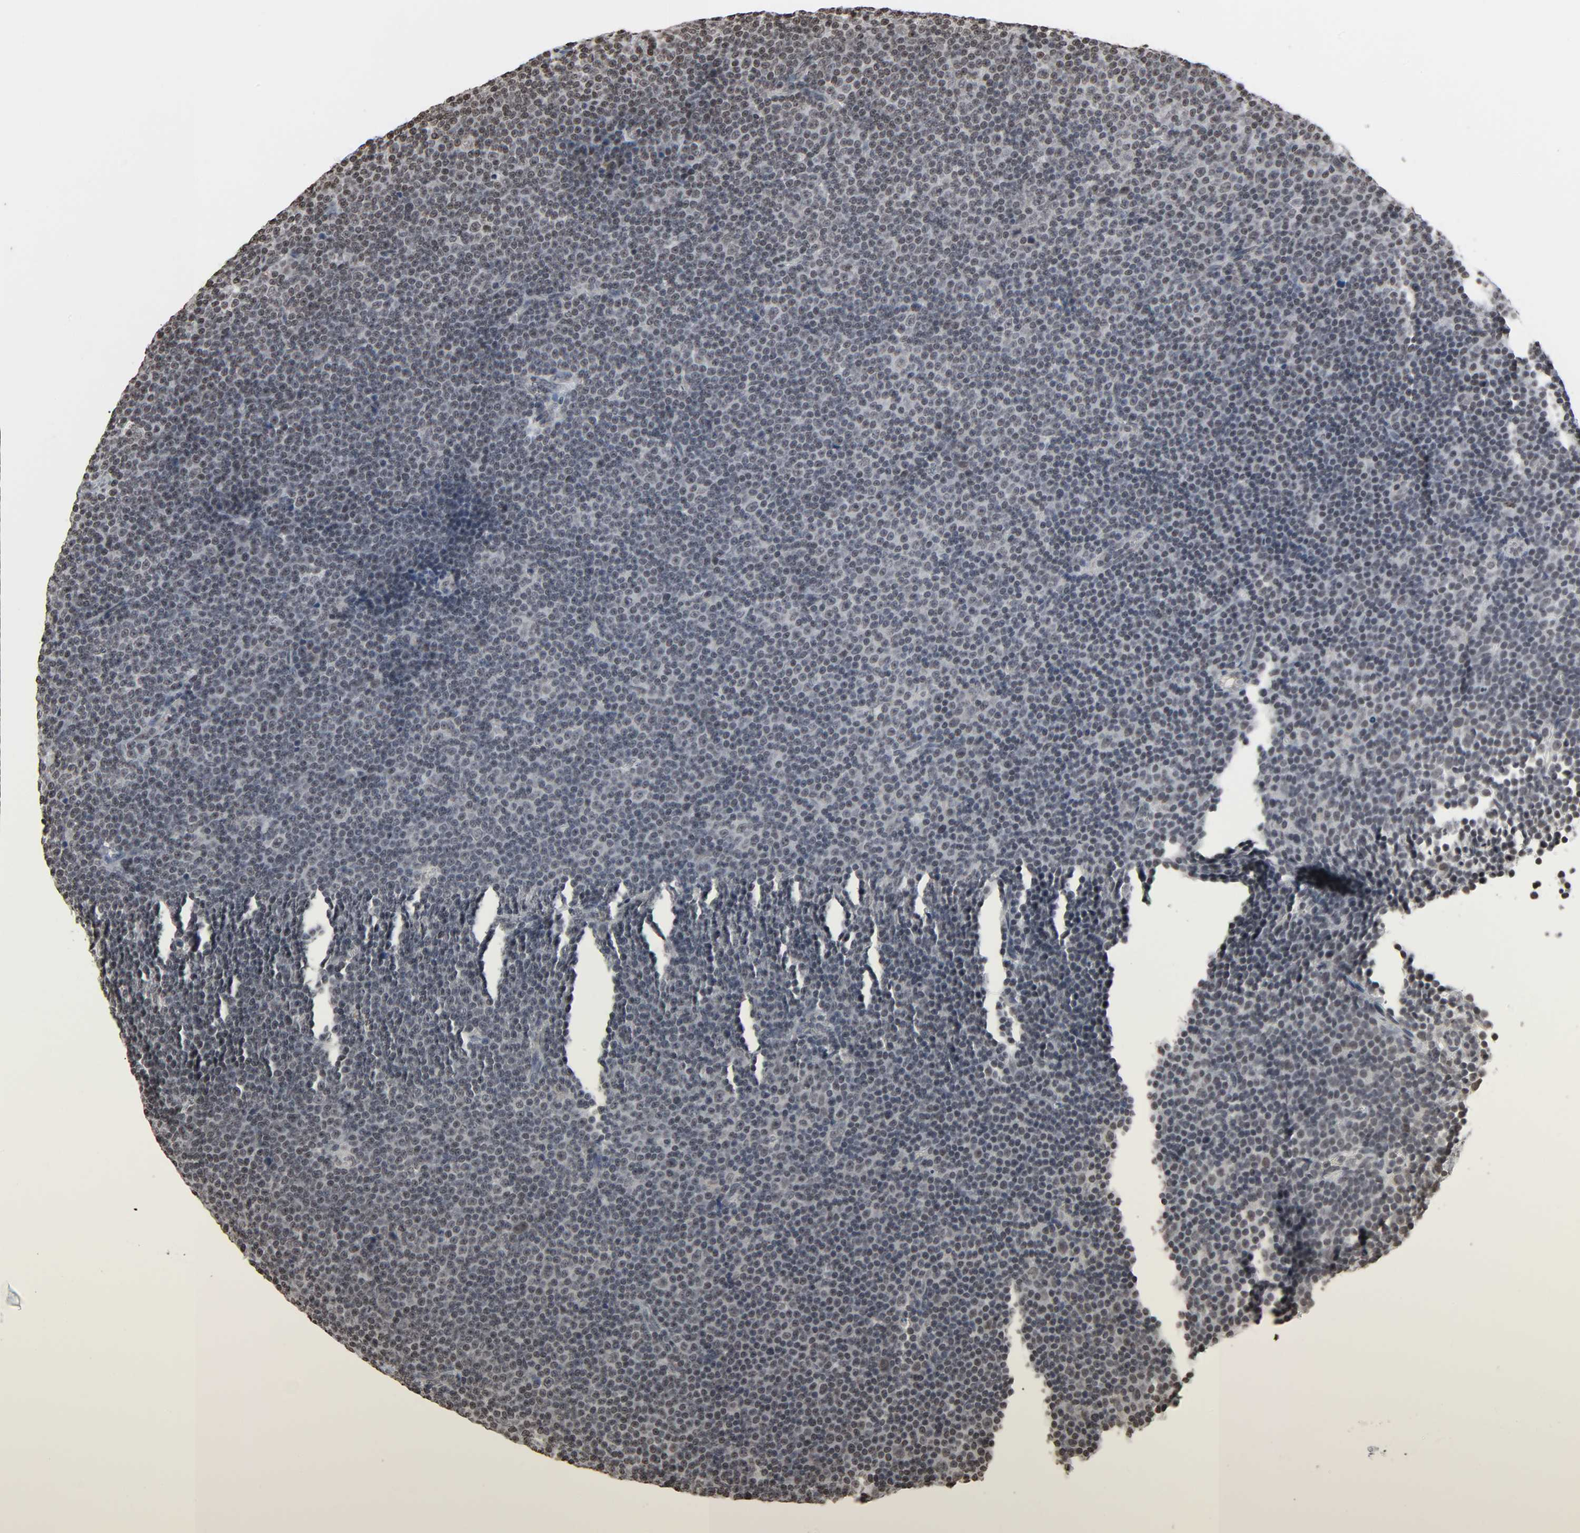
{"staining": {"intensity": "weak", "quantity": "25%-75%", "location": "nuclear"}, "tissue": "lymphoma", "cell_type": "Tumor cells", "image_type": "cancer", "snomed": [{"axis": "morphology", "description": "Malignant lymphoma, non-Hodgkin's type, Low grade"}, {"axis": "topography", "description": "Lymph node"}], "caption": "This histopathology image displays low-grade malignant lymphoma, non-Hodgkin's type stained with immunohistochemistry (IHC) to label a protein in brown. The nuclear of tumor cells show weak positivity for the protein. Nuclei are counter-stained blue.", "gene": "ELAVL1", "patient": {"sex": "female", "age": 67}}